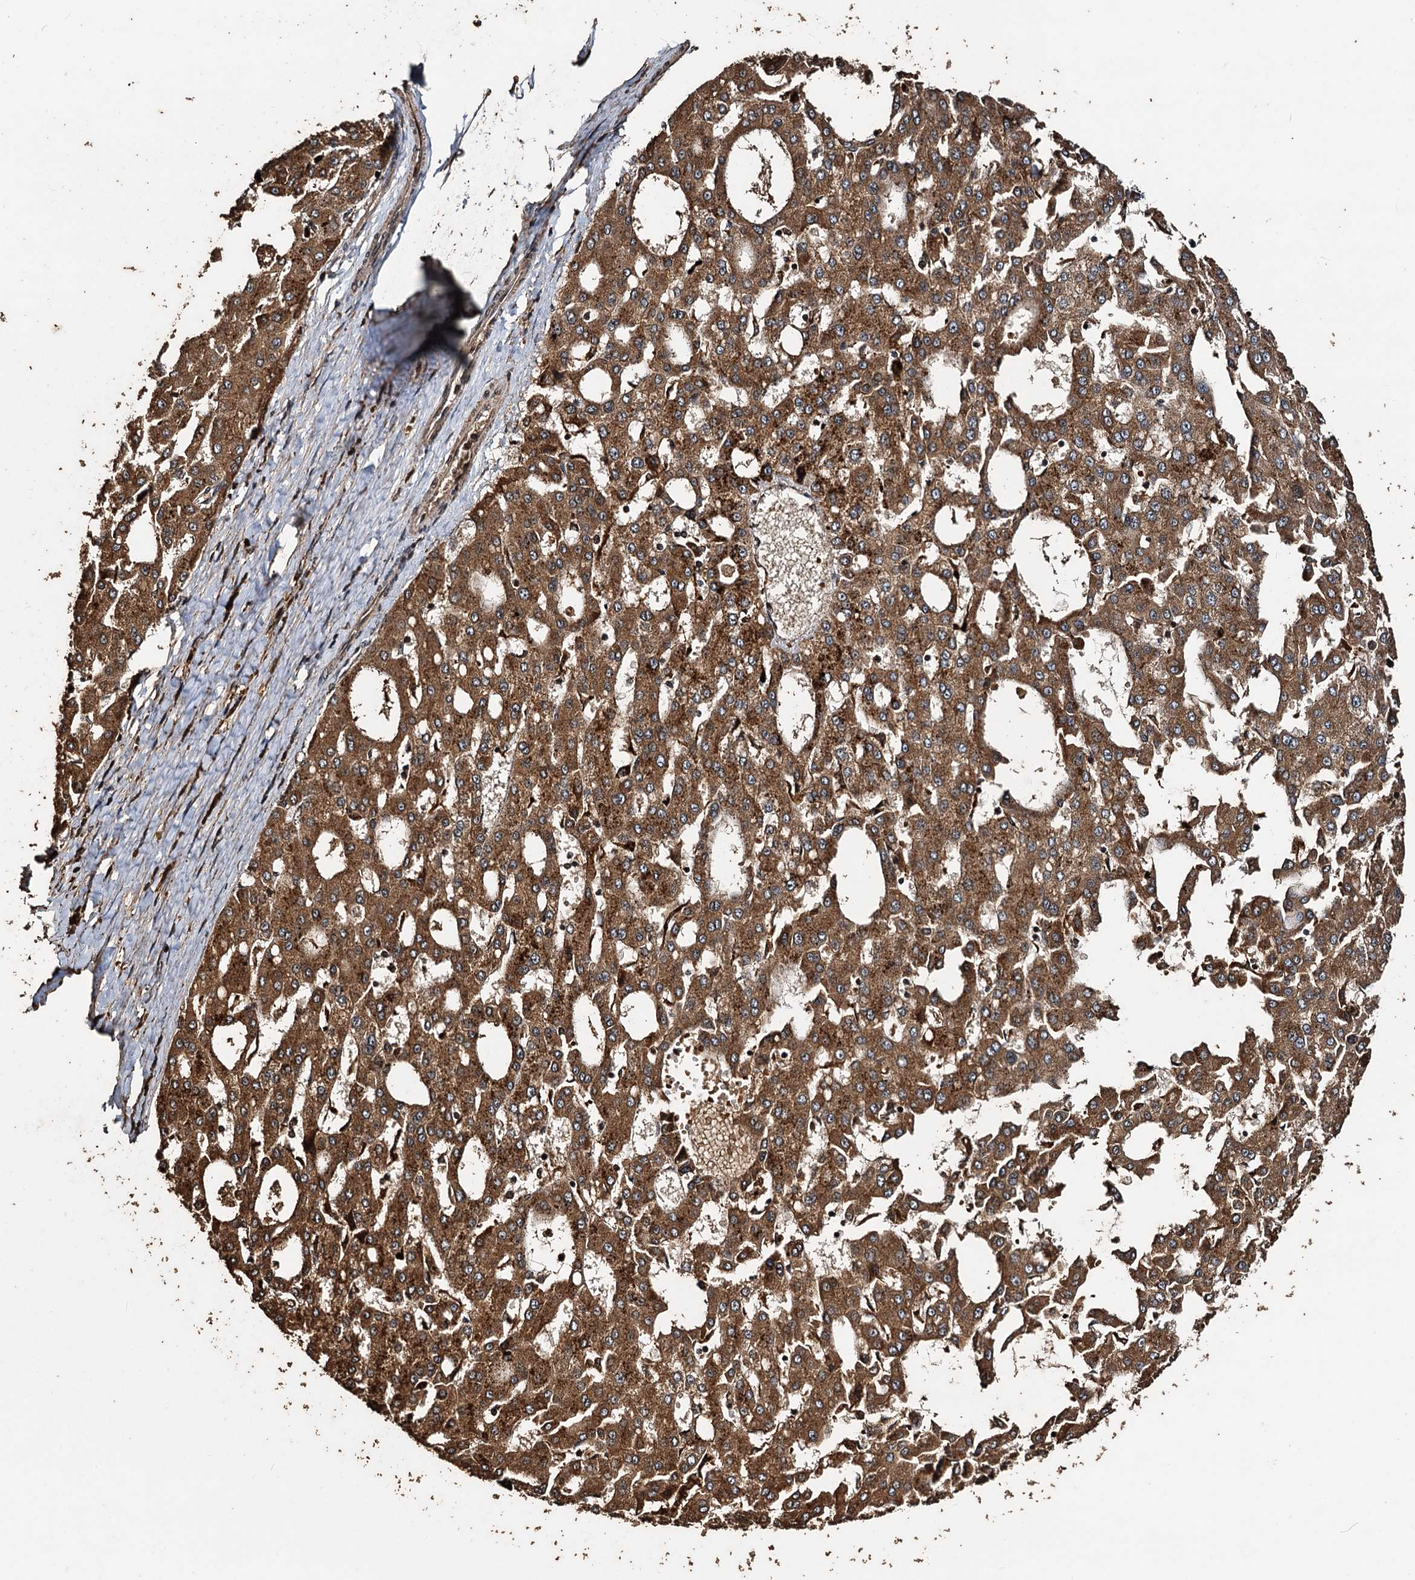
{"staining": {"intensity": "moderate", "quantity": ">75%", "location": "cytoplasmic/membranous"}, "tissue": "liver cancer", "cell_type": "Tumor cells", "image_type": "cancer", "snomed": [{"axis": "morphology", "description": "Carcinoma, Hepatocellular, NOS"}, {"axis": "topography", "description": "Liver"}], "caption": "Tumor cells exhibit medium levels of moderate cytoplasmic/membranous expression in approximately >75% of cells in human liver cancer (hepatocellular carcinoma).", "gene": "NOTCH2NLA", "patient": {"sex": "male", "age": 47}}